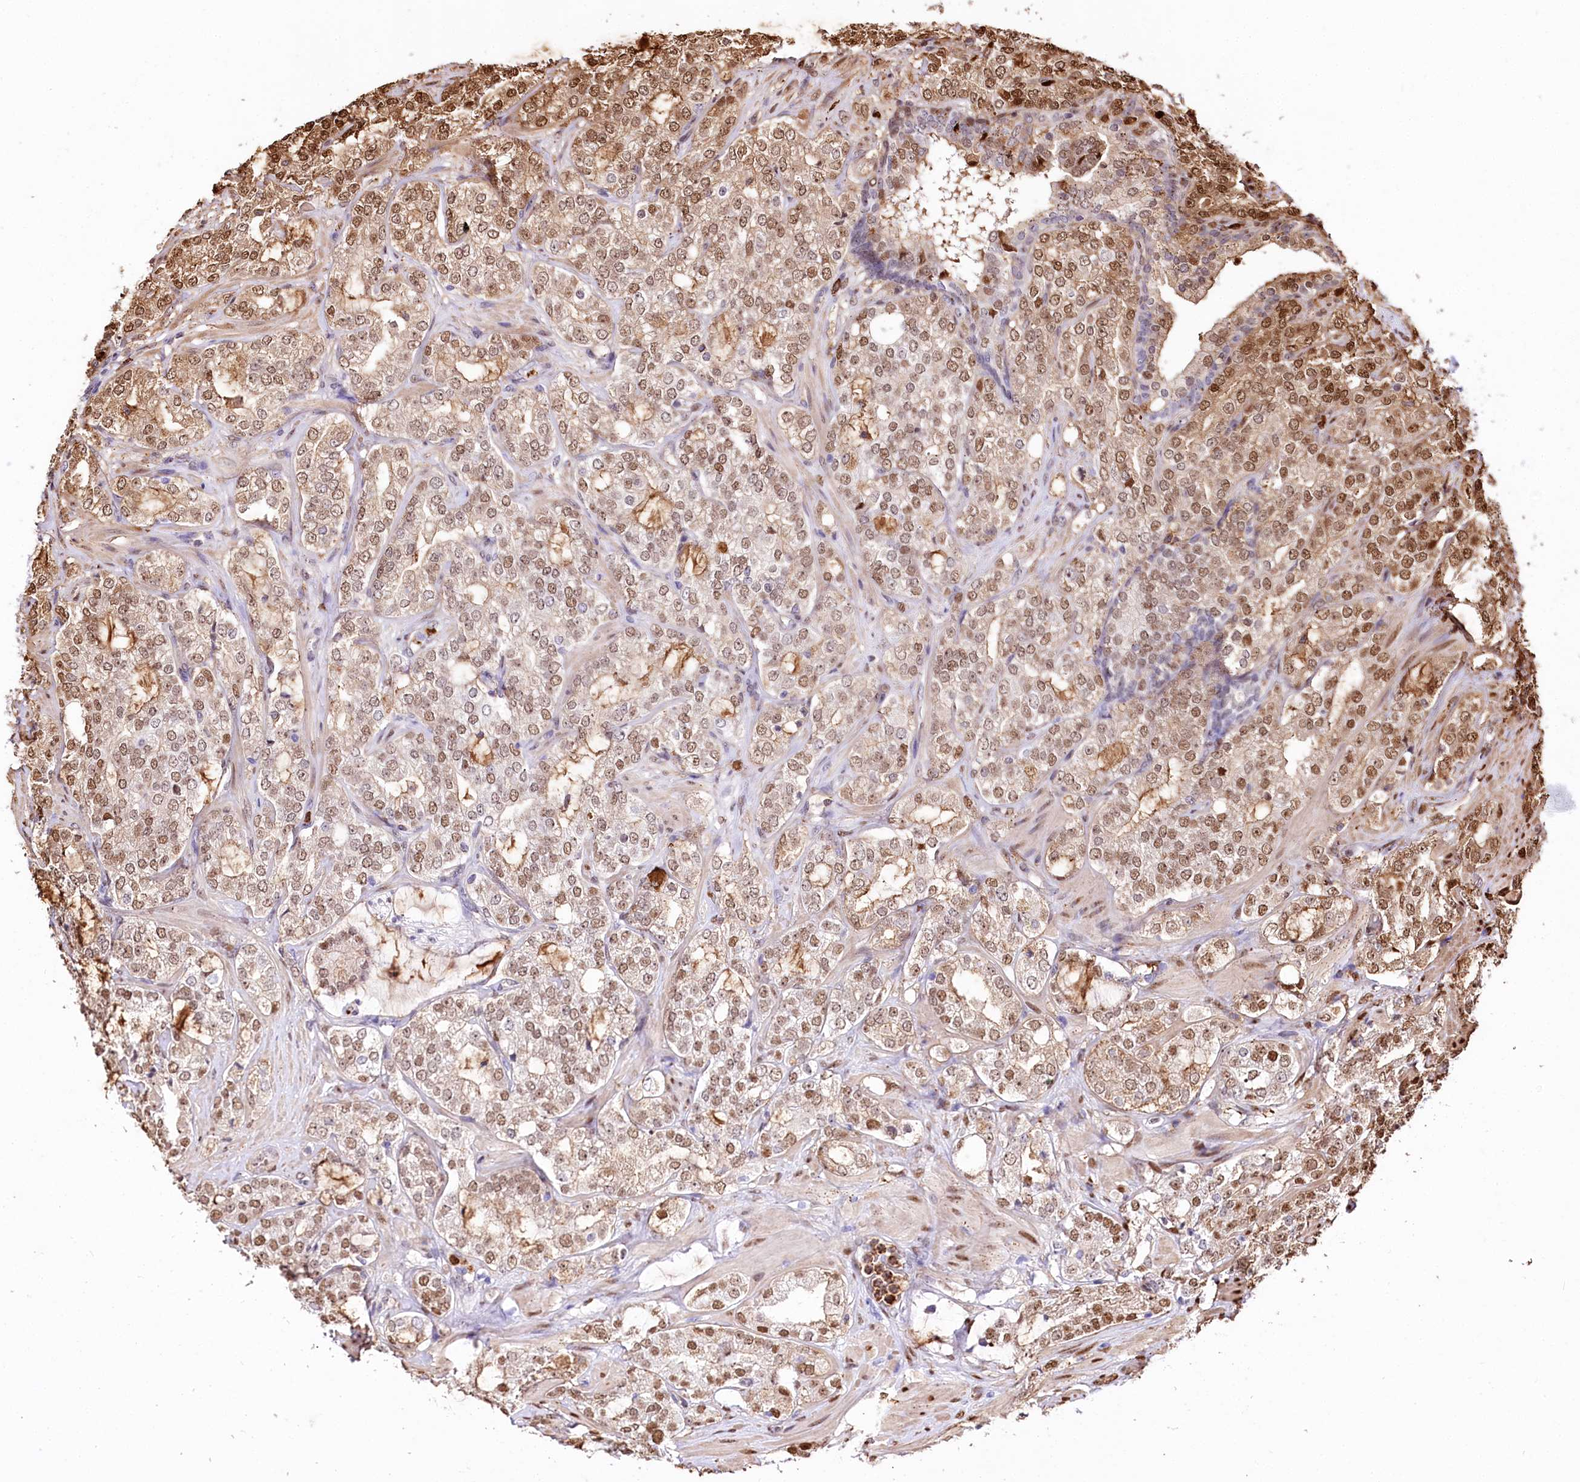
{"staining": {"intensity": "moderate", "quantity": ">75%", "location": "cytoplasmic/membranous,nuclear"}, "tissue": "prostate cancer", "cell_type": "Tumor cells", "image_type": "cancer", "snomed": [{"axis": "morphology", "description": "Adenocarcinoma, High grade"}, {"axis": "topography", "description": "Prostate"}], "caption": "Moderate cytoplasmic/membranous and nuclear positivity is seen in approximately >75% of tumor cells in prostate cancer.", "gene": "PTMS", "patient": {"sex": "male", "age": 64}}